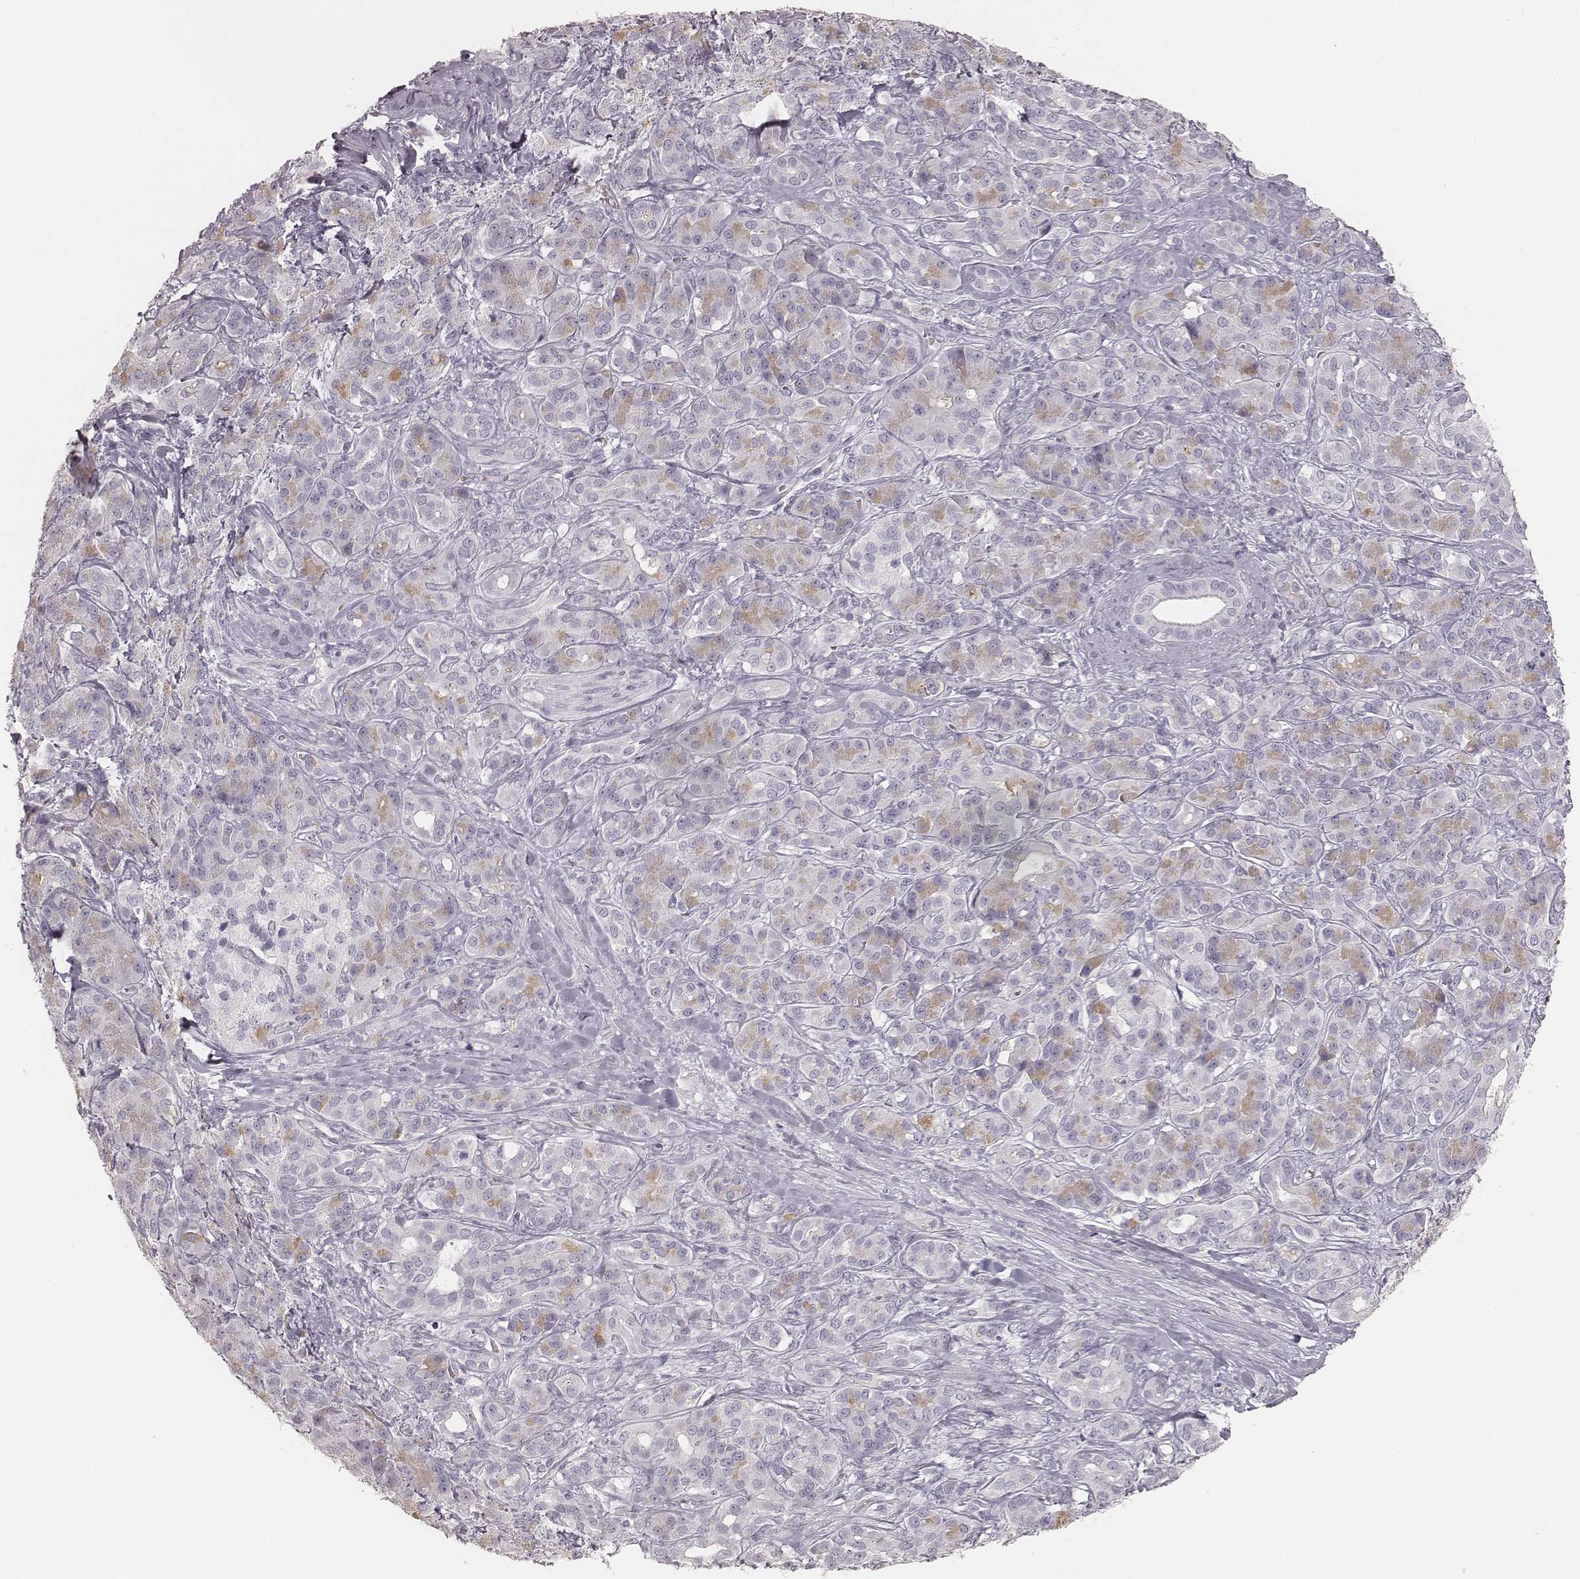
{"staining": {"intensity": "negative", "quantity": "none", "location": "none"}, "tissue": "pancreatic cancer", "cell_type": "Tumor cells", "image_type": "cancer", "snomed": [{"axis": "morphology", "description": "Normal tissue, NOS"}, {"axis": "morphology", "description": "Inflammation, NOS"}, {"axis": "morphology", "description": "Adenocarcinoma, NOS"}, {"axis": "topography", "description": "Pancreas"}], "caption": "Tumor cells are negative for protein expression in human adenocarcinoma (pancreatic).", "gene": "KRT82", "patient": {"sex": "male", "age": 57}}